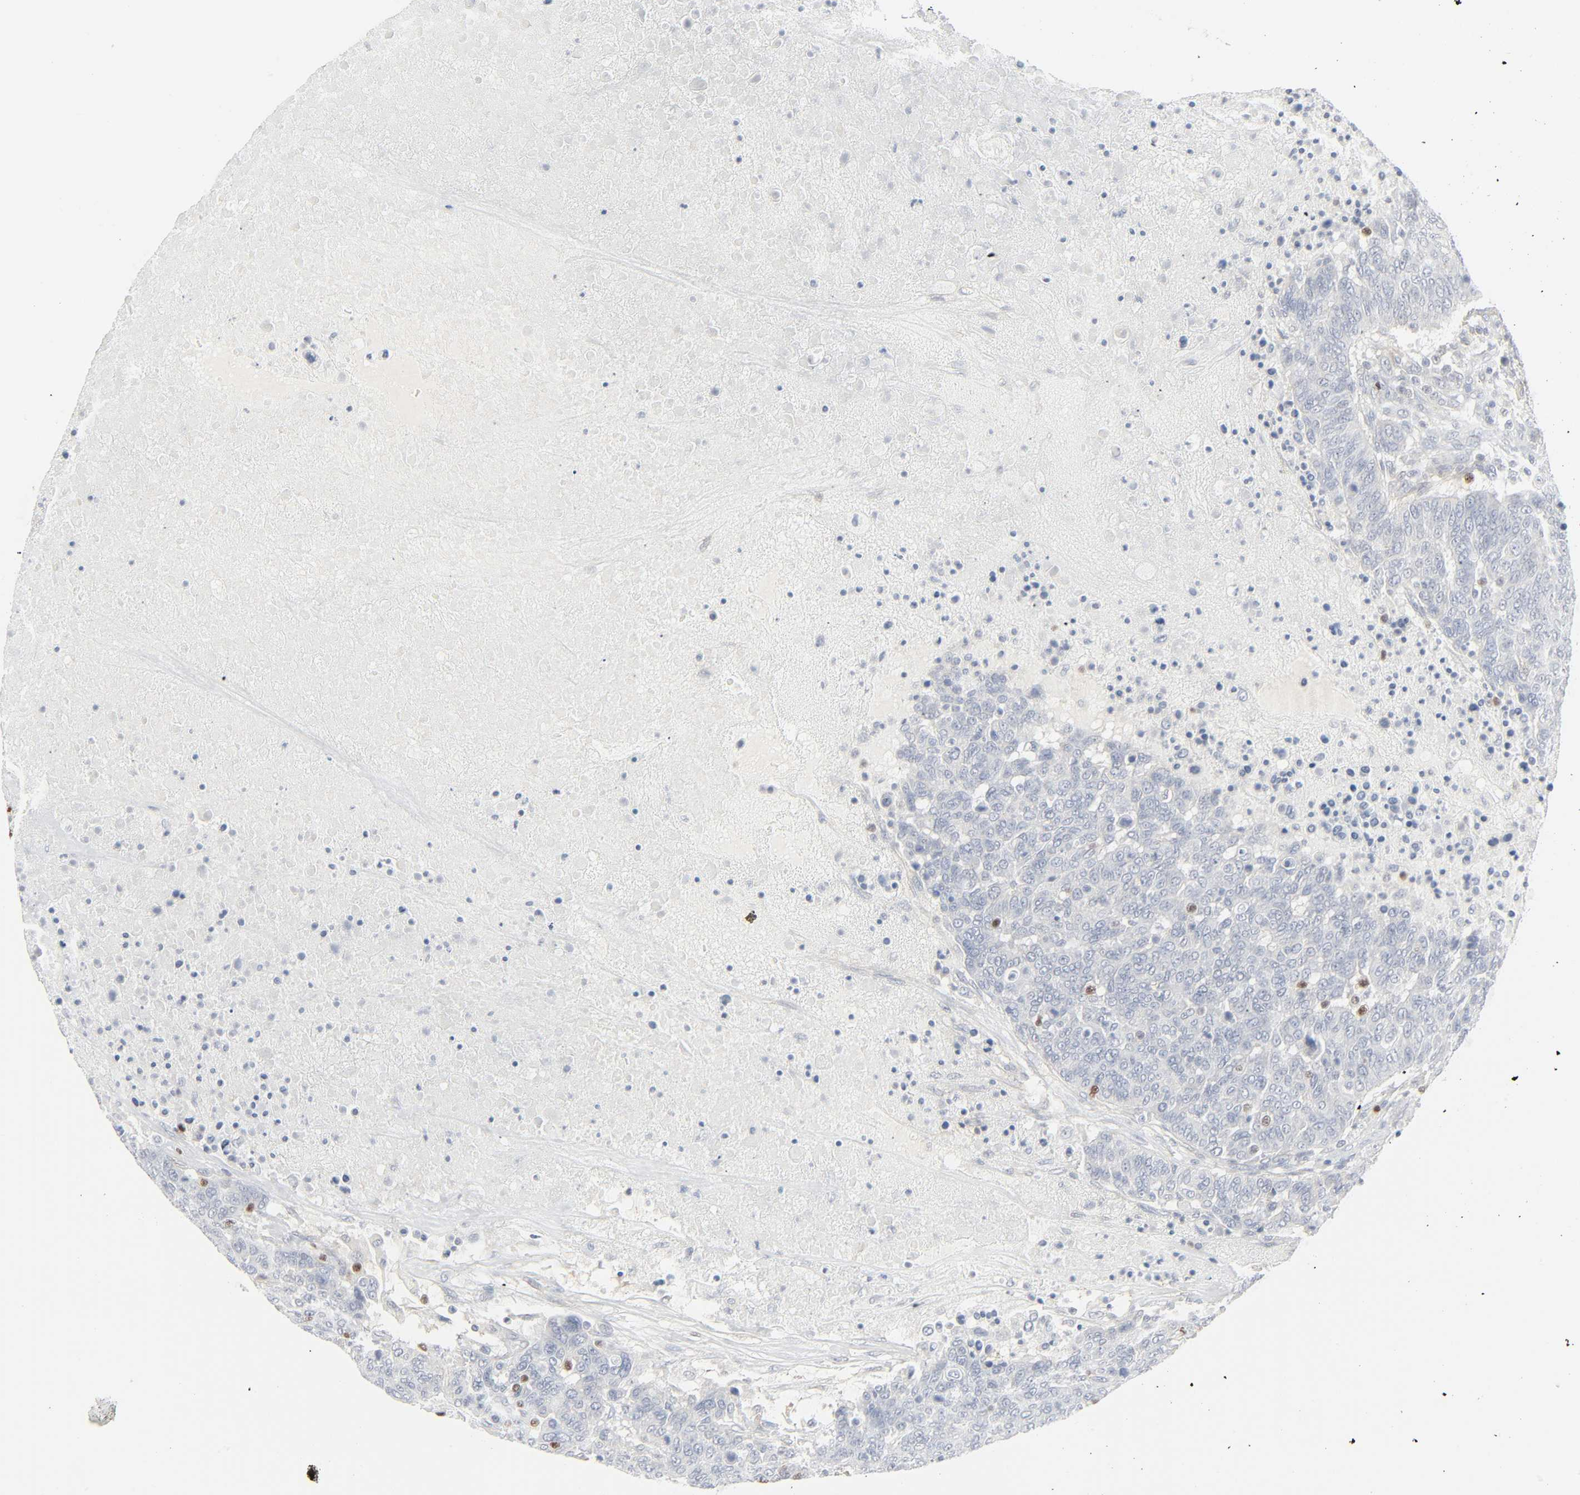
{"staining": {"intensity": "negative", "quantity": "none", "location": "none"}, "tissue": "breast cancer", "cell_type": "Tumor cells", "image_type": "cancer", "snomed": [{"axis": "morphology", "description": "Duct carcinoma"}, {"axis": "topography", "description": "Breast"}], "caption": "Invasive ductal carcinoma (breast) stained for a protein using IHC shows no positivity tumor cells.", "gene": "ZBTB16", "patient": {"sex": "female", "age": 37}}